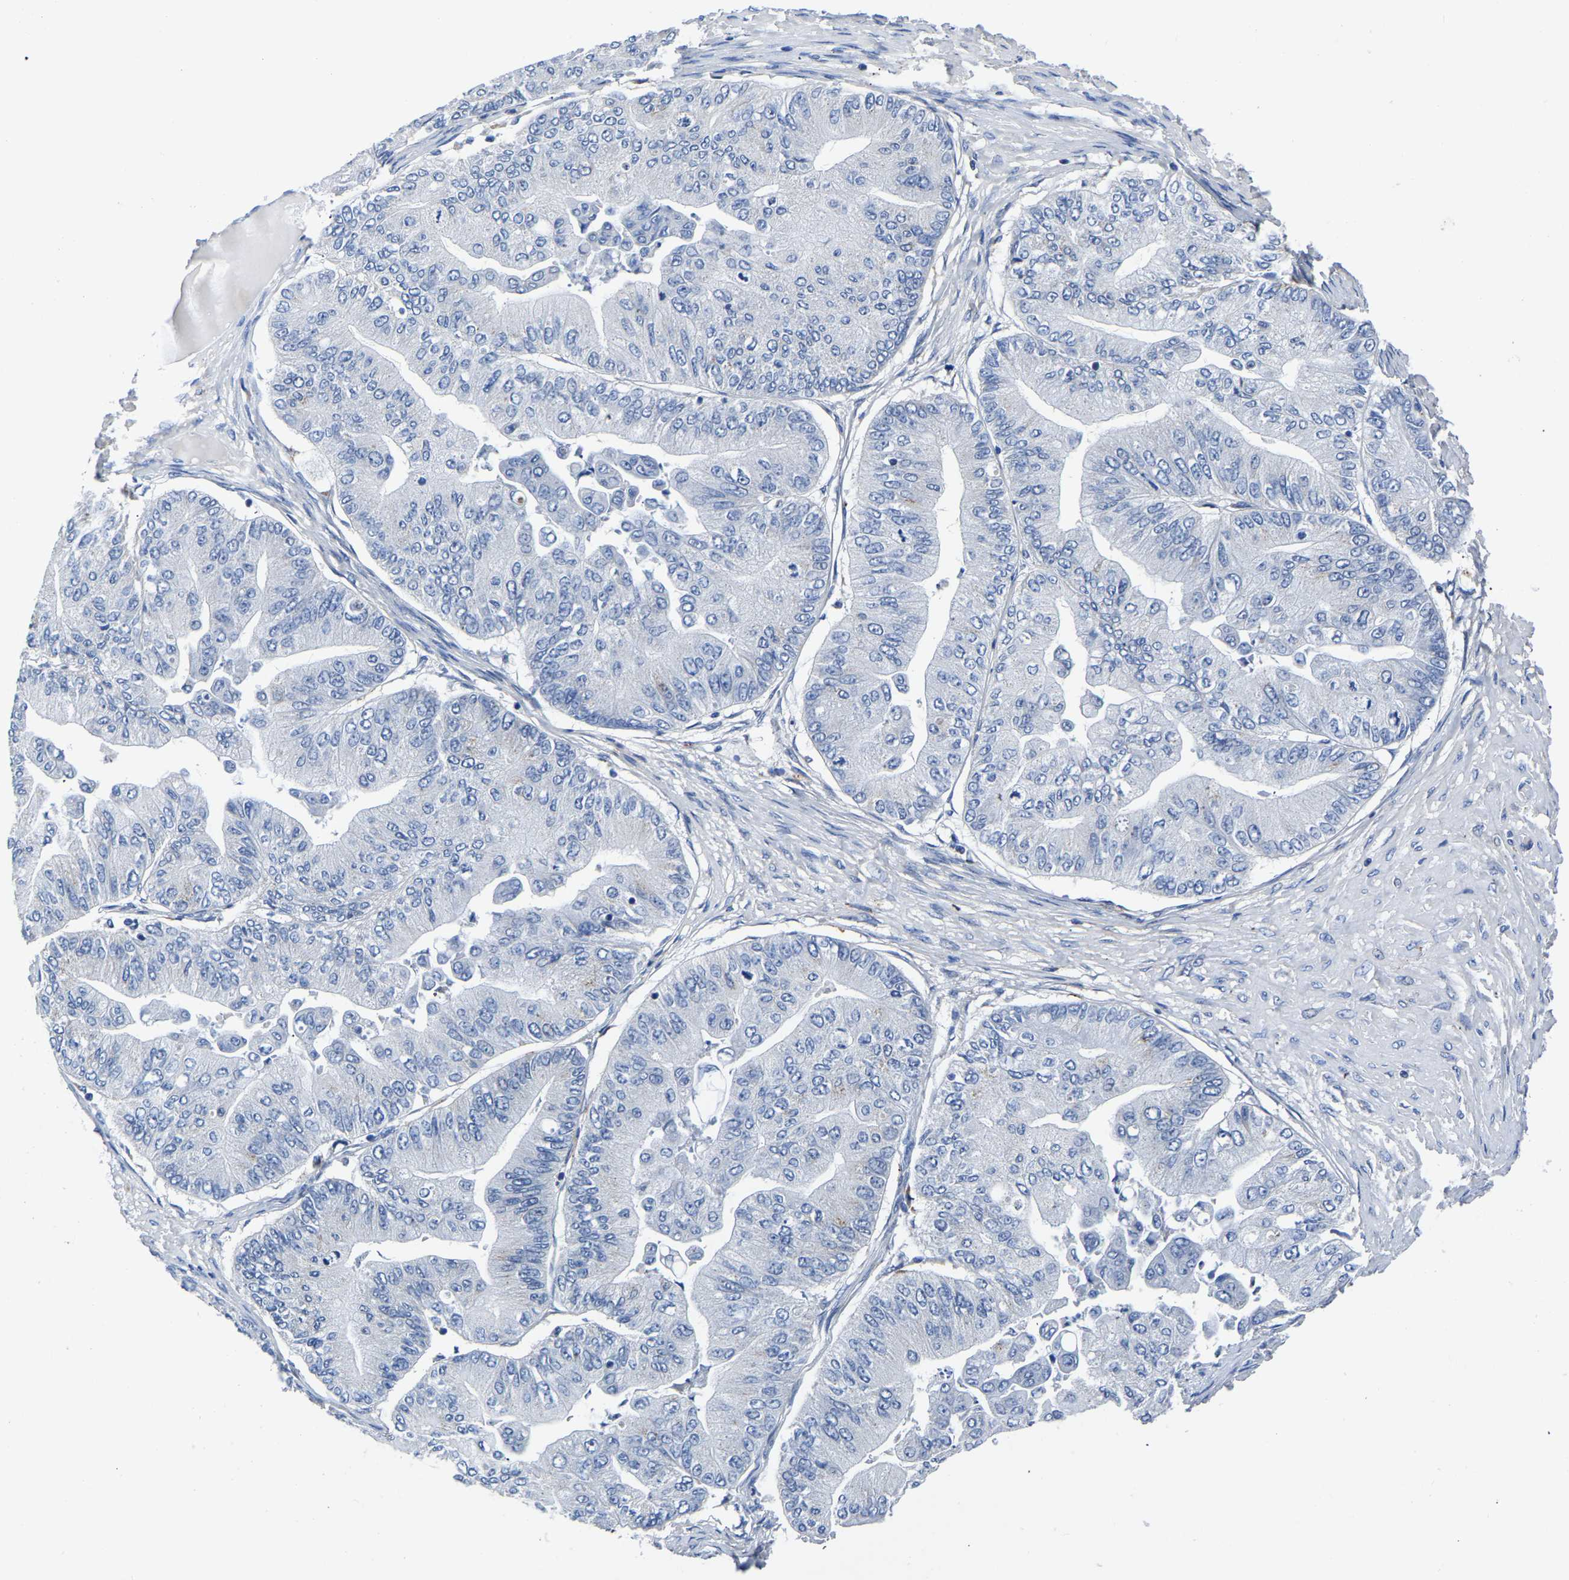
{"staining": {"intensity": "negative", "quantity": "none", "location": "none"}, "tissue": "ovarian cancer", "cell_type": "Tumor cells", "image_type": "cancer", "snomed": [{"axis": "morphology", "description": "Cystadenocarcinoma, mucinous, NOS"}, {"axis": "topography", "description": "Ovary"}], "caption": "IHC of human ovarian mucinous cystadenocarcinoma displays no positivity in tumor cells. Nuclei are stained in blue.", "gene": "PDLIM7", "patient": {"sex": "female", "age": 61}}